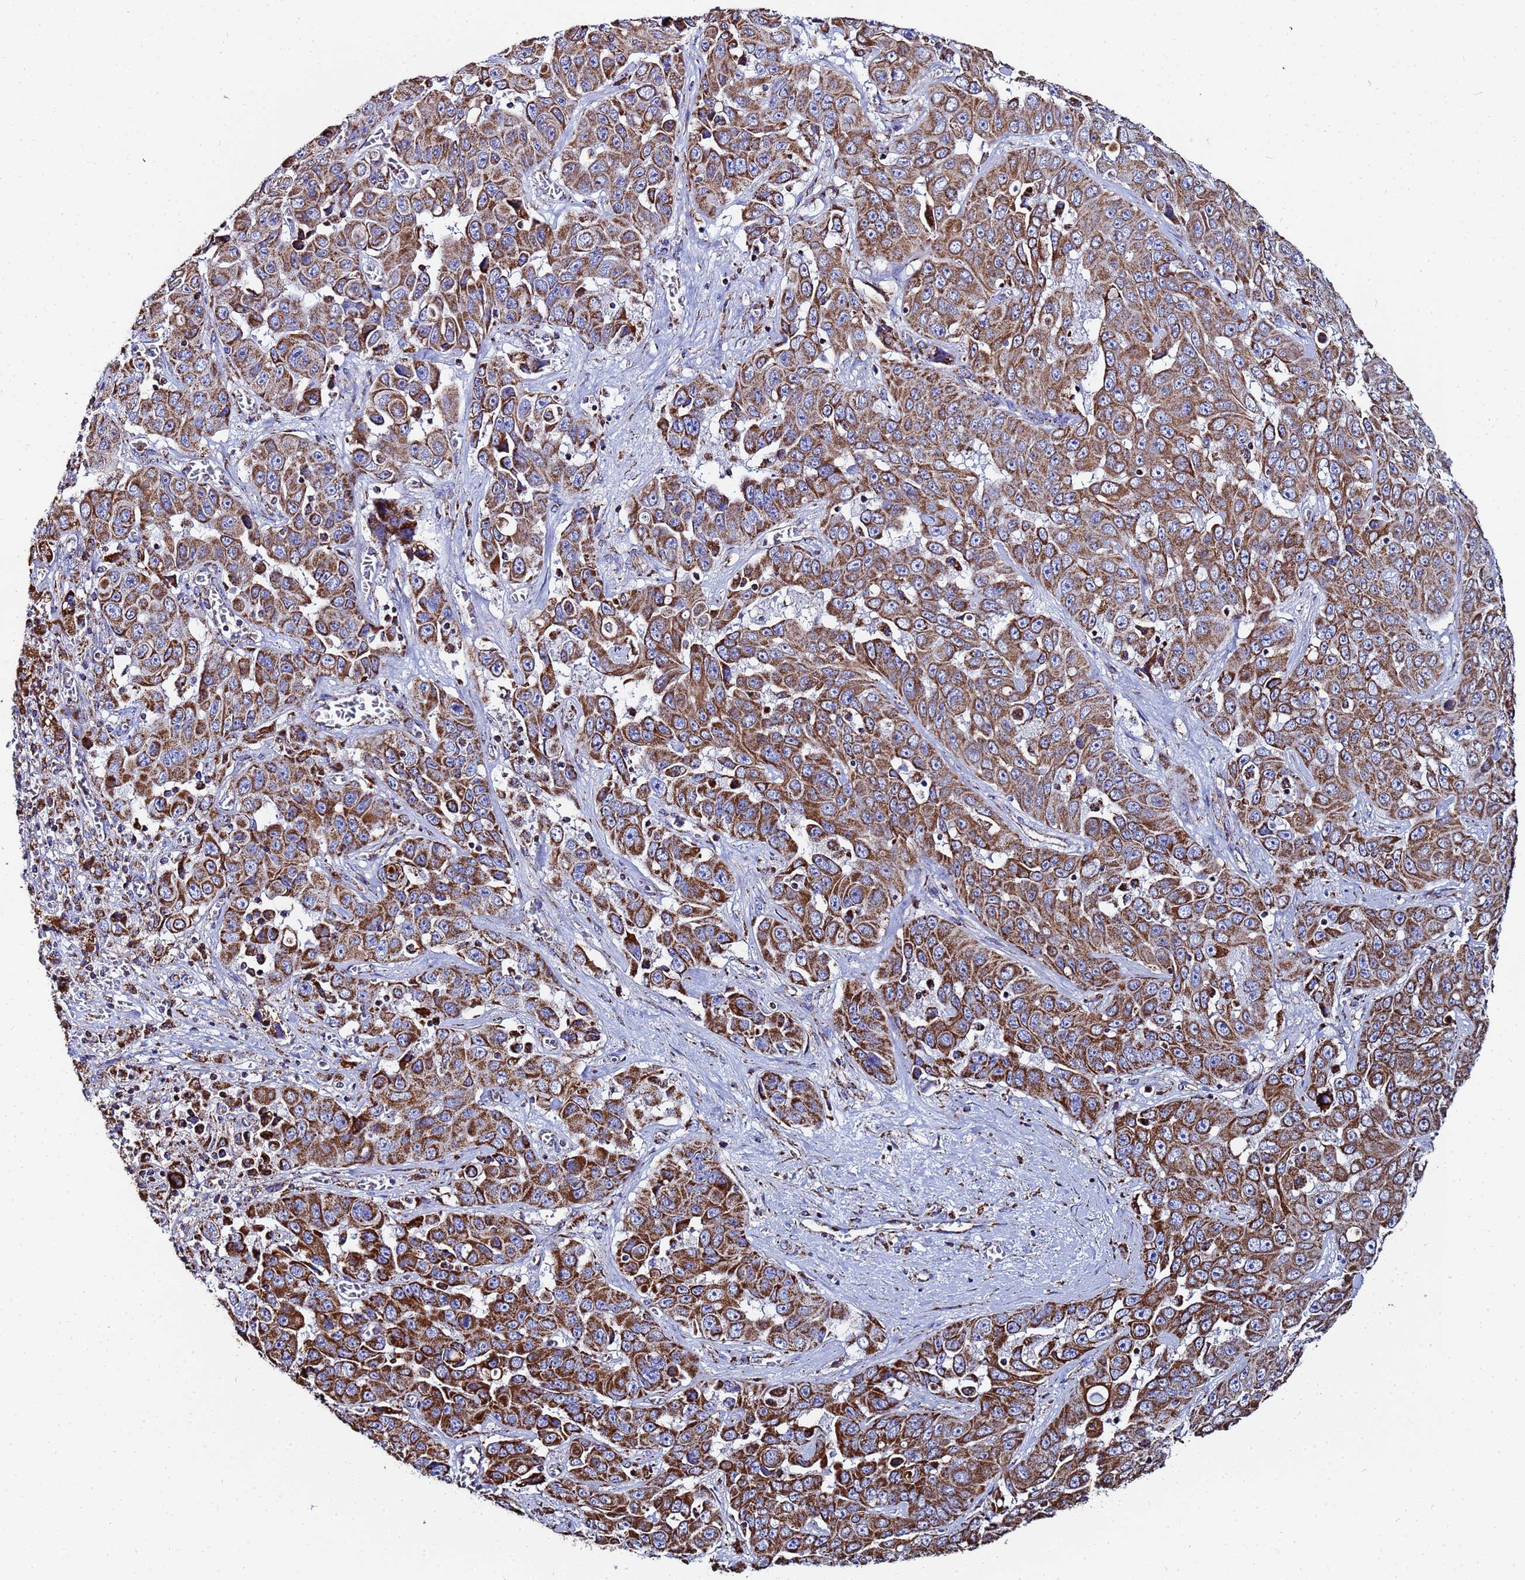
{"staining": {"intensity": "strong", "quantity": ">75%", "location": "cytoplasmic/membranous"}, "tissue": "liver cancer", "cell_type": "Tumor cells", "image_type": "cancer", "snomed": [{"axis": "morphology", "description": "Cholangiocarcinoma"}, {"axis": "topography", "description": "Liver"}], "caption": "IHC of human liver cancer (cholangiocarcinoma) reveals high levels of strong cytoplasmic/membranous positivity in about >75% of tumor cells.", "gene": "GLUD1", "patient": {"sex": "female", "age": 52}}